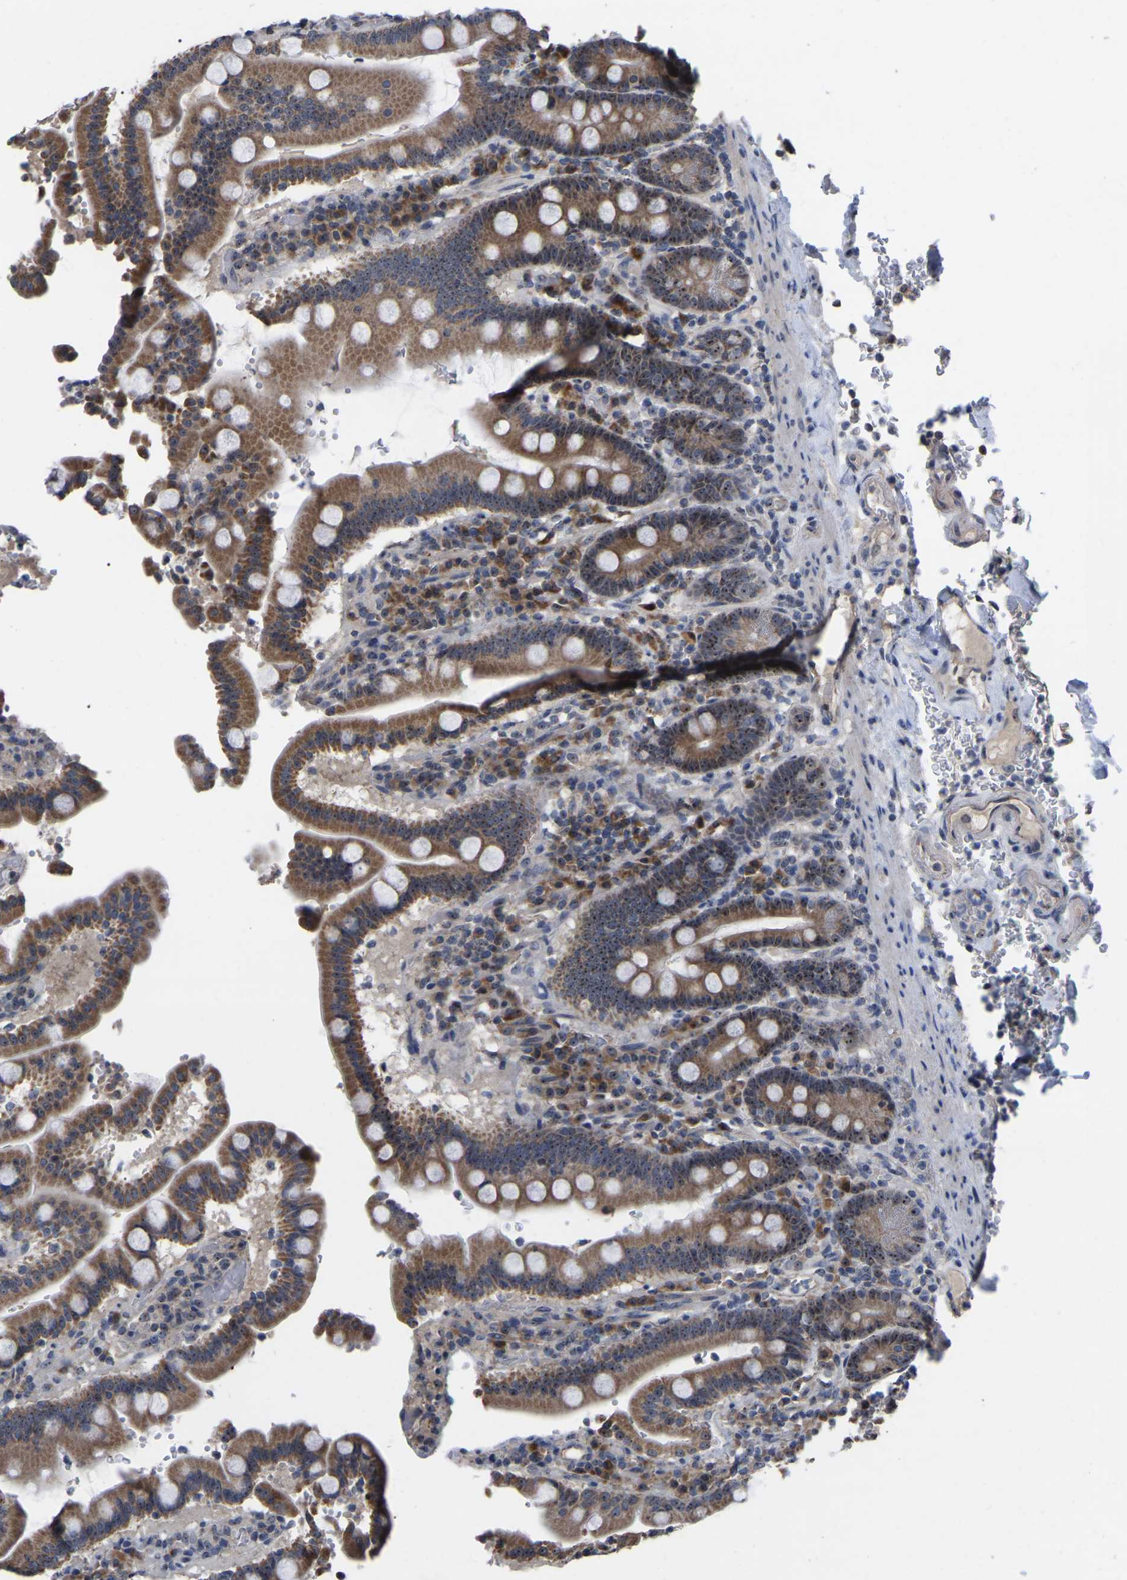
{"staining": {"intensity": "moderate", "quantity": ">75%", "location": "cytoplasmic/membranous,nuclear"}, "tissue": "duodenum", "cell_type": "Glandular cells", "image_type": "normal", "snomed": [{"axis": "morphology", "description": "Normal tissue, NOS"}, {"axis": "topography", "description": "Small intestine, NOS"}], "caption": "High-magnification brightfield microscopy of benign duodenum stained with DAB (3,3'-diaminobenzidine) (brown) and counterstained with hematoxylin (blue). glandular cells exhibit moderate cytoplasmic/membranous,nuclear positivity is seen in about>75% of cells.", "gene": "NOP53", "patient": {"sex": "female", "age": 71}}